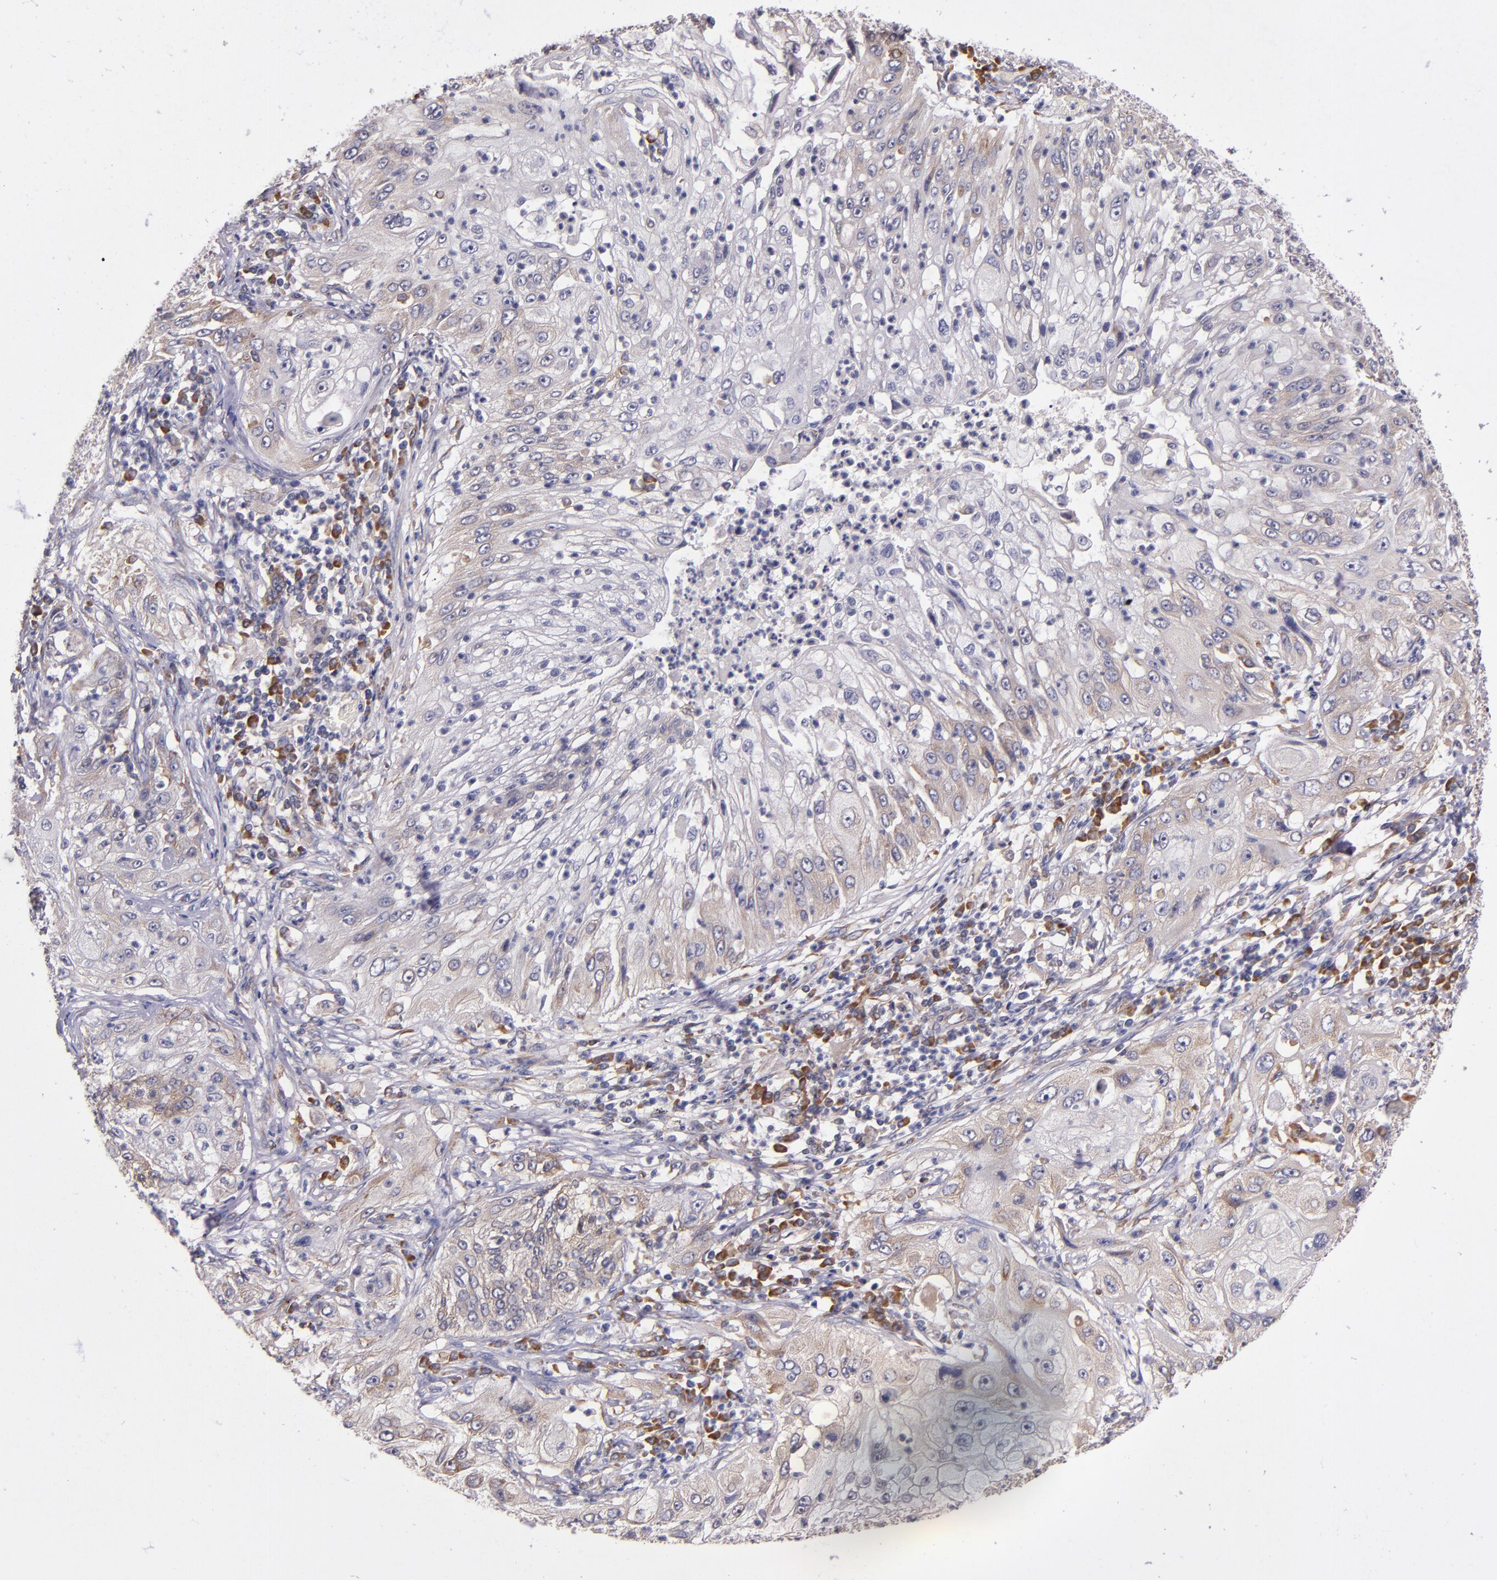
{"staining": {"intensity": "moderate", "quantity": "25%-75%", "location": "cytoplasmic/membranous"}, "tissue": "lung cancer", "cell_type": "Tumor cells", "image_type": "cancer", "snomed": [{"axis": "morphology", "description": "Inflammation, NOS"}, {"axis": "morphology", "description": "Squamous cell carcinoma, NOS"}, {"axis": "topography", "description": "Lymph node"}, {"axis": "topography", "description": "Soft tissue"}, {"axis": "topography", "description": "Lung"}], "caption": "High-power microscopy captured an immunohistochemistry (IHC) photomicrograph of lung squamous cell carcinoma, revealing moderate cytoplasmic/membranous staining in about 25%-75% of tumor cells.", "gene": "EIF4ENIF1", "patient": {"sex": "male", "age": 66}}